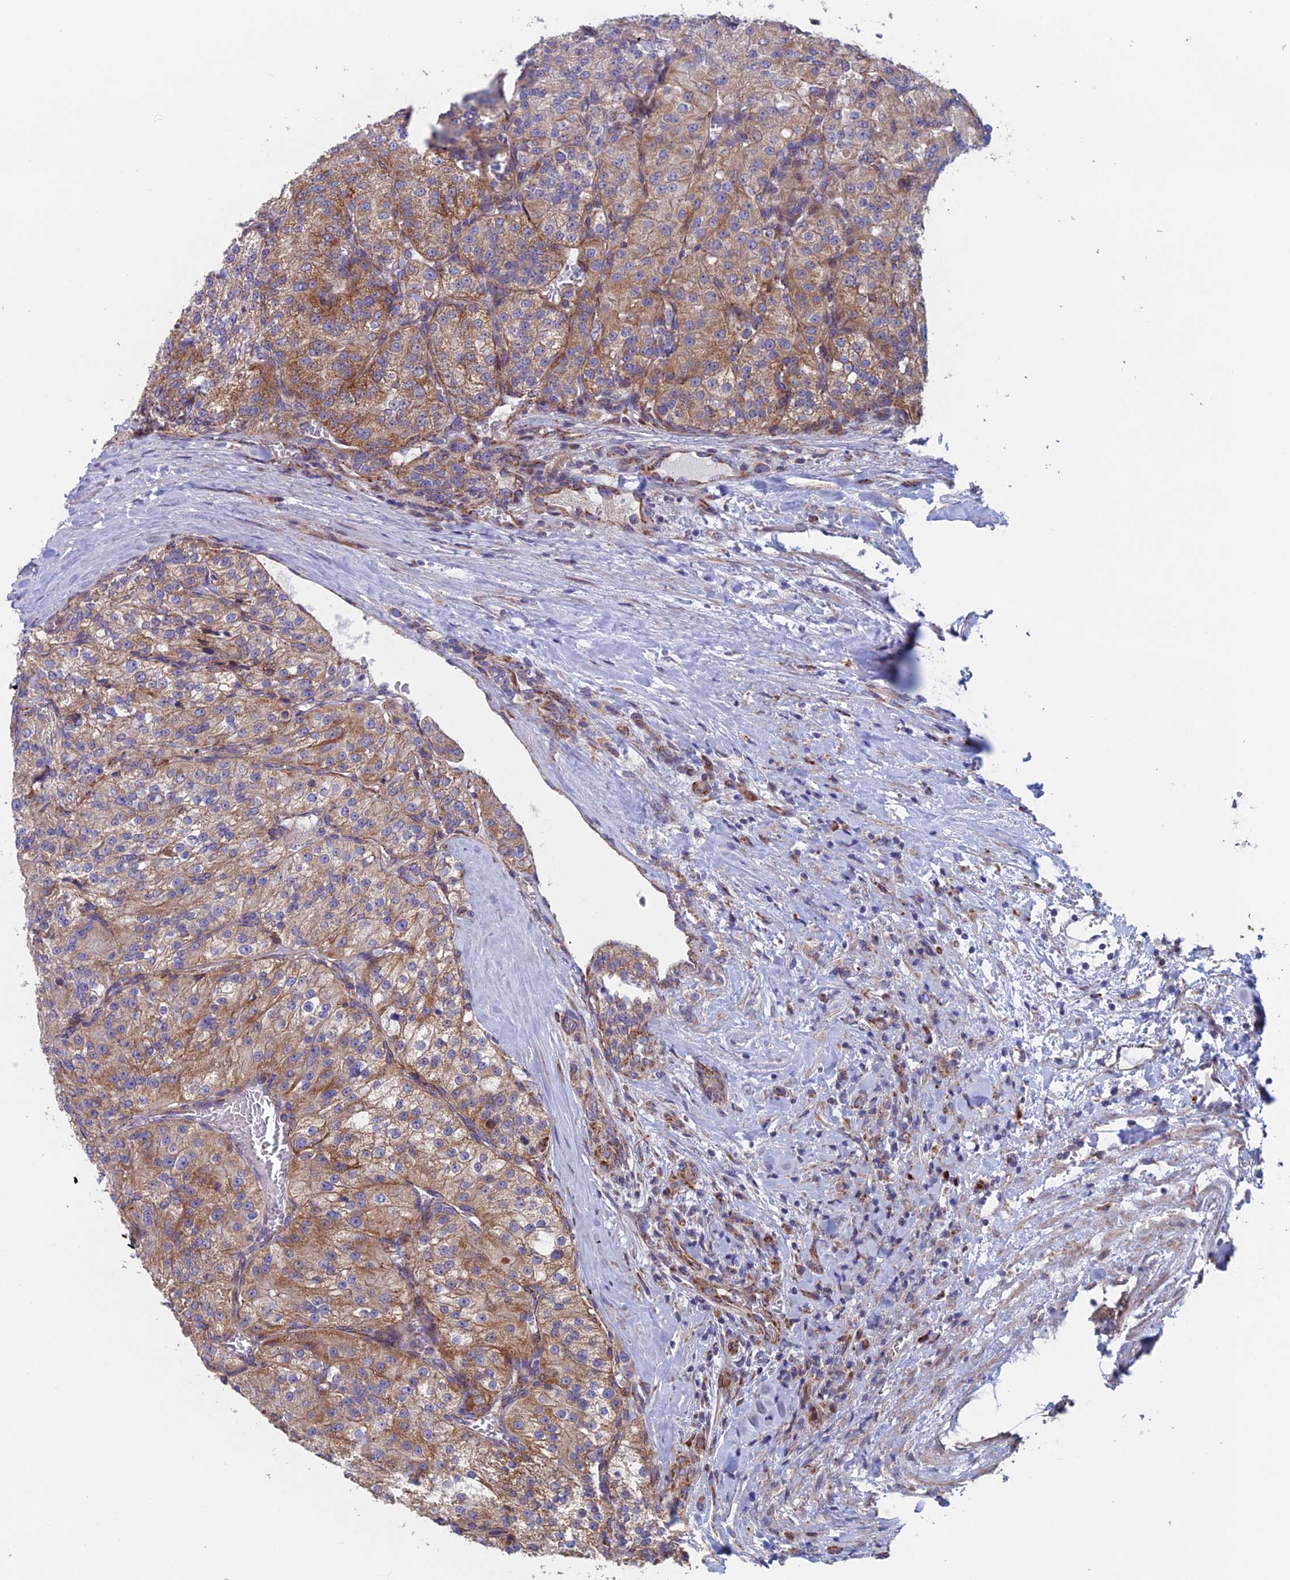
{"staining": {"intensity": "moderate", "quantity": ">75%", "location": "cytoplasmic/membranous"}, "tissue": "renal cancer", "cell_type": "Tumor cells", "image_type": "cancer", "snomed": [{"axis": "morphology", "description": "Adenocarcinoma, NOS"}, {"axis": "topography", "description": "Kidney"}], "caption": "Protein staining shows moderate cytoplasmic/membranous positivity in approximately >75% of tumor cells in renal cancer.", "gene": "MRPL1", "patient": {"sex": "female", "age": 63}}